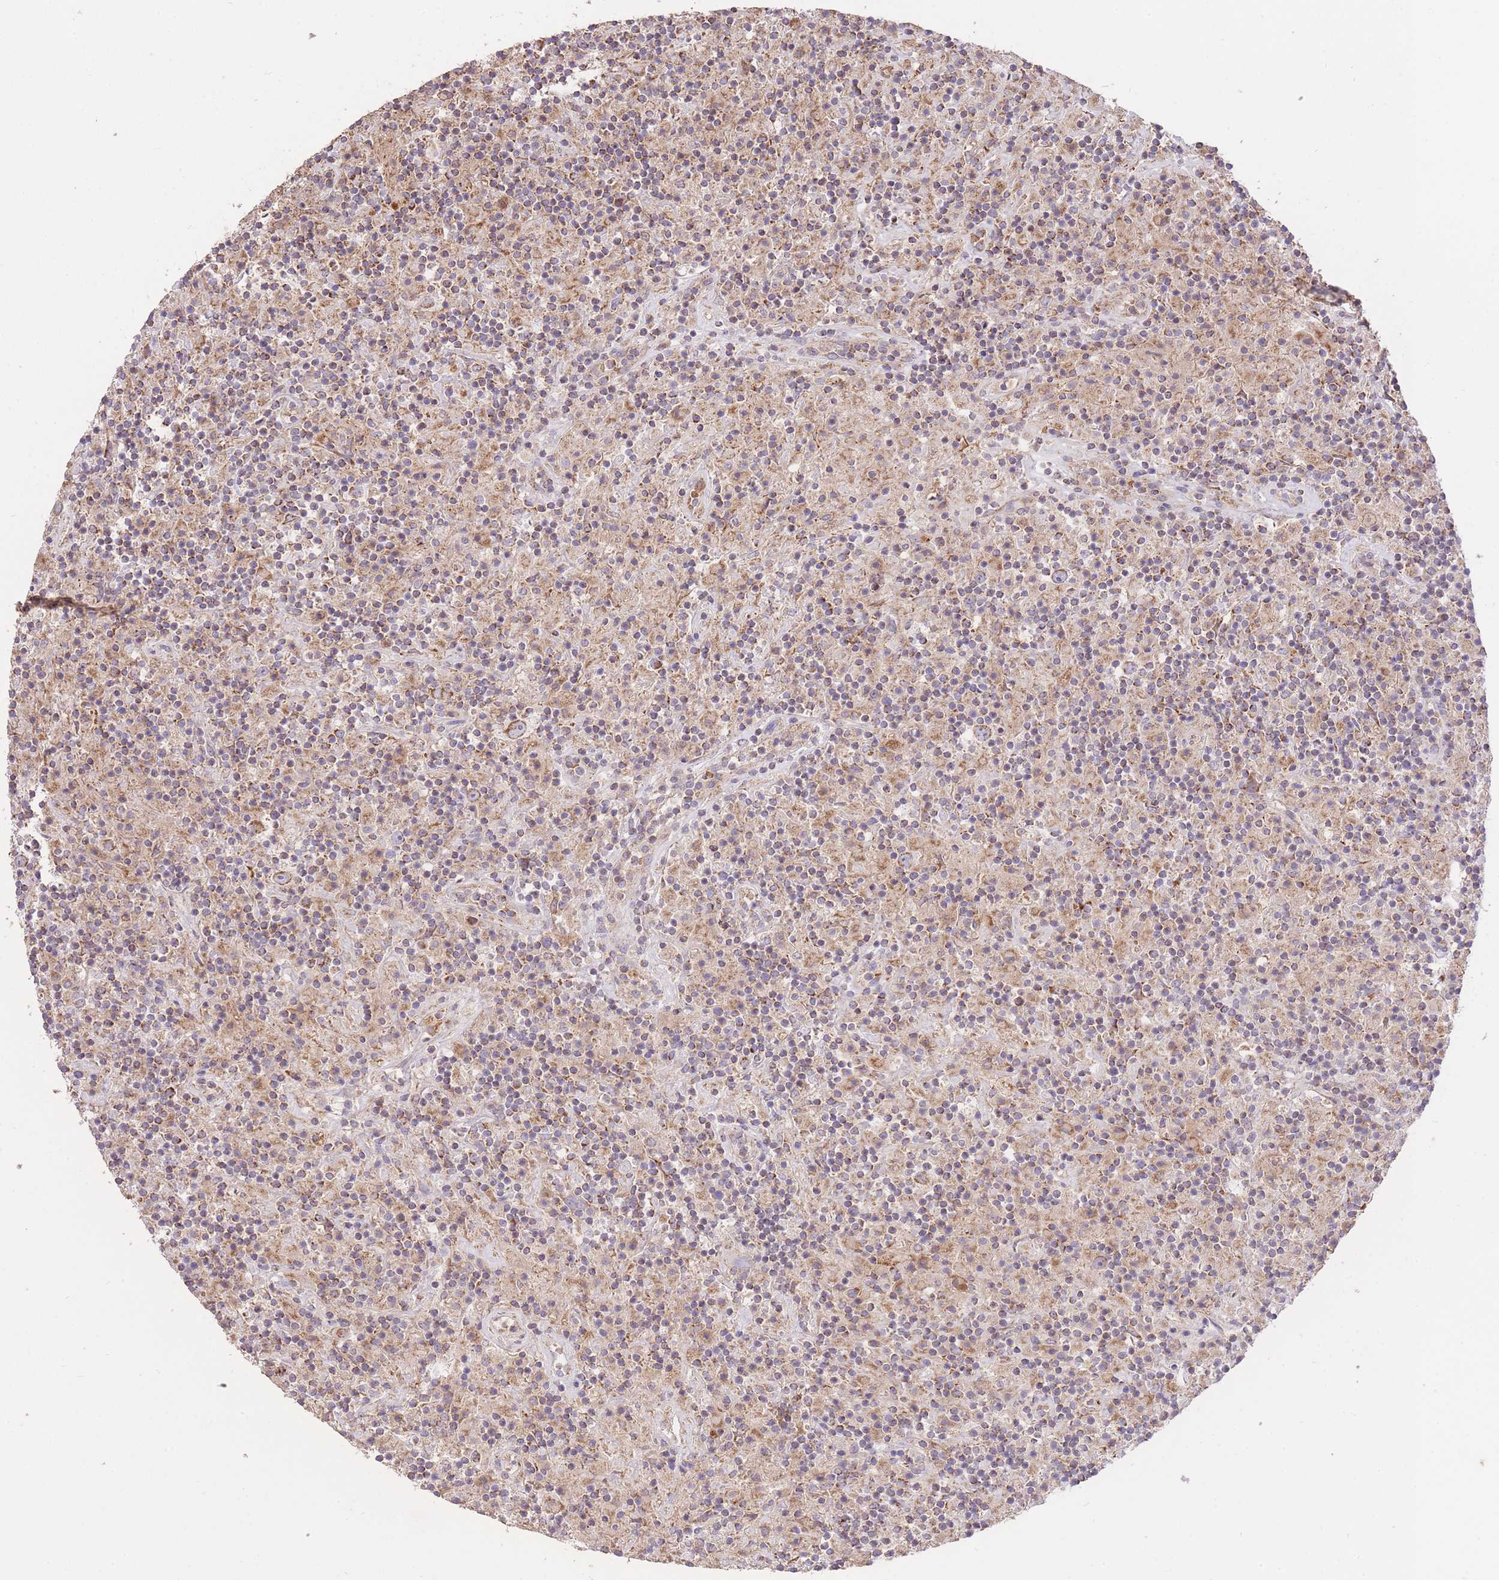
{"staining": {"intensity": "moderate", "quantity": "25%-75%", "location": "cytoplasmic/membranous"}, "tissue": "lymphoma", "cell_type": "Tumor cells", "image_type": "cancer", "snomed": [{"axis": "morphology", "description": "Hodgkin's disease, NOS"}, {"axis": "topography", "description": "Lymph node"}], "caption": "Lymphoma stained with DAB immunohistochemistry (IHC) reveals medium levels of moderate cytoplasmic/membranous expression in approximately 25%-75% of tumor cells. (DAB (3,3'-diaminobenzidine) IHC, brown staining for protein, blue staining for nuclei).", "gene": "PREP", "patient": {"sex": "male", "age": 70}}